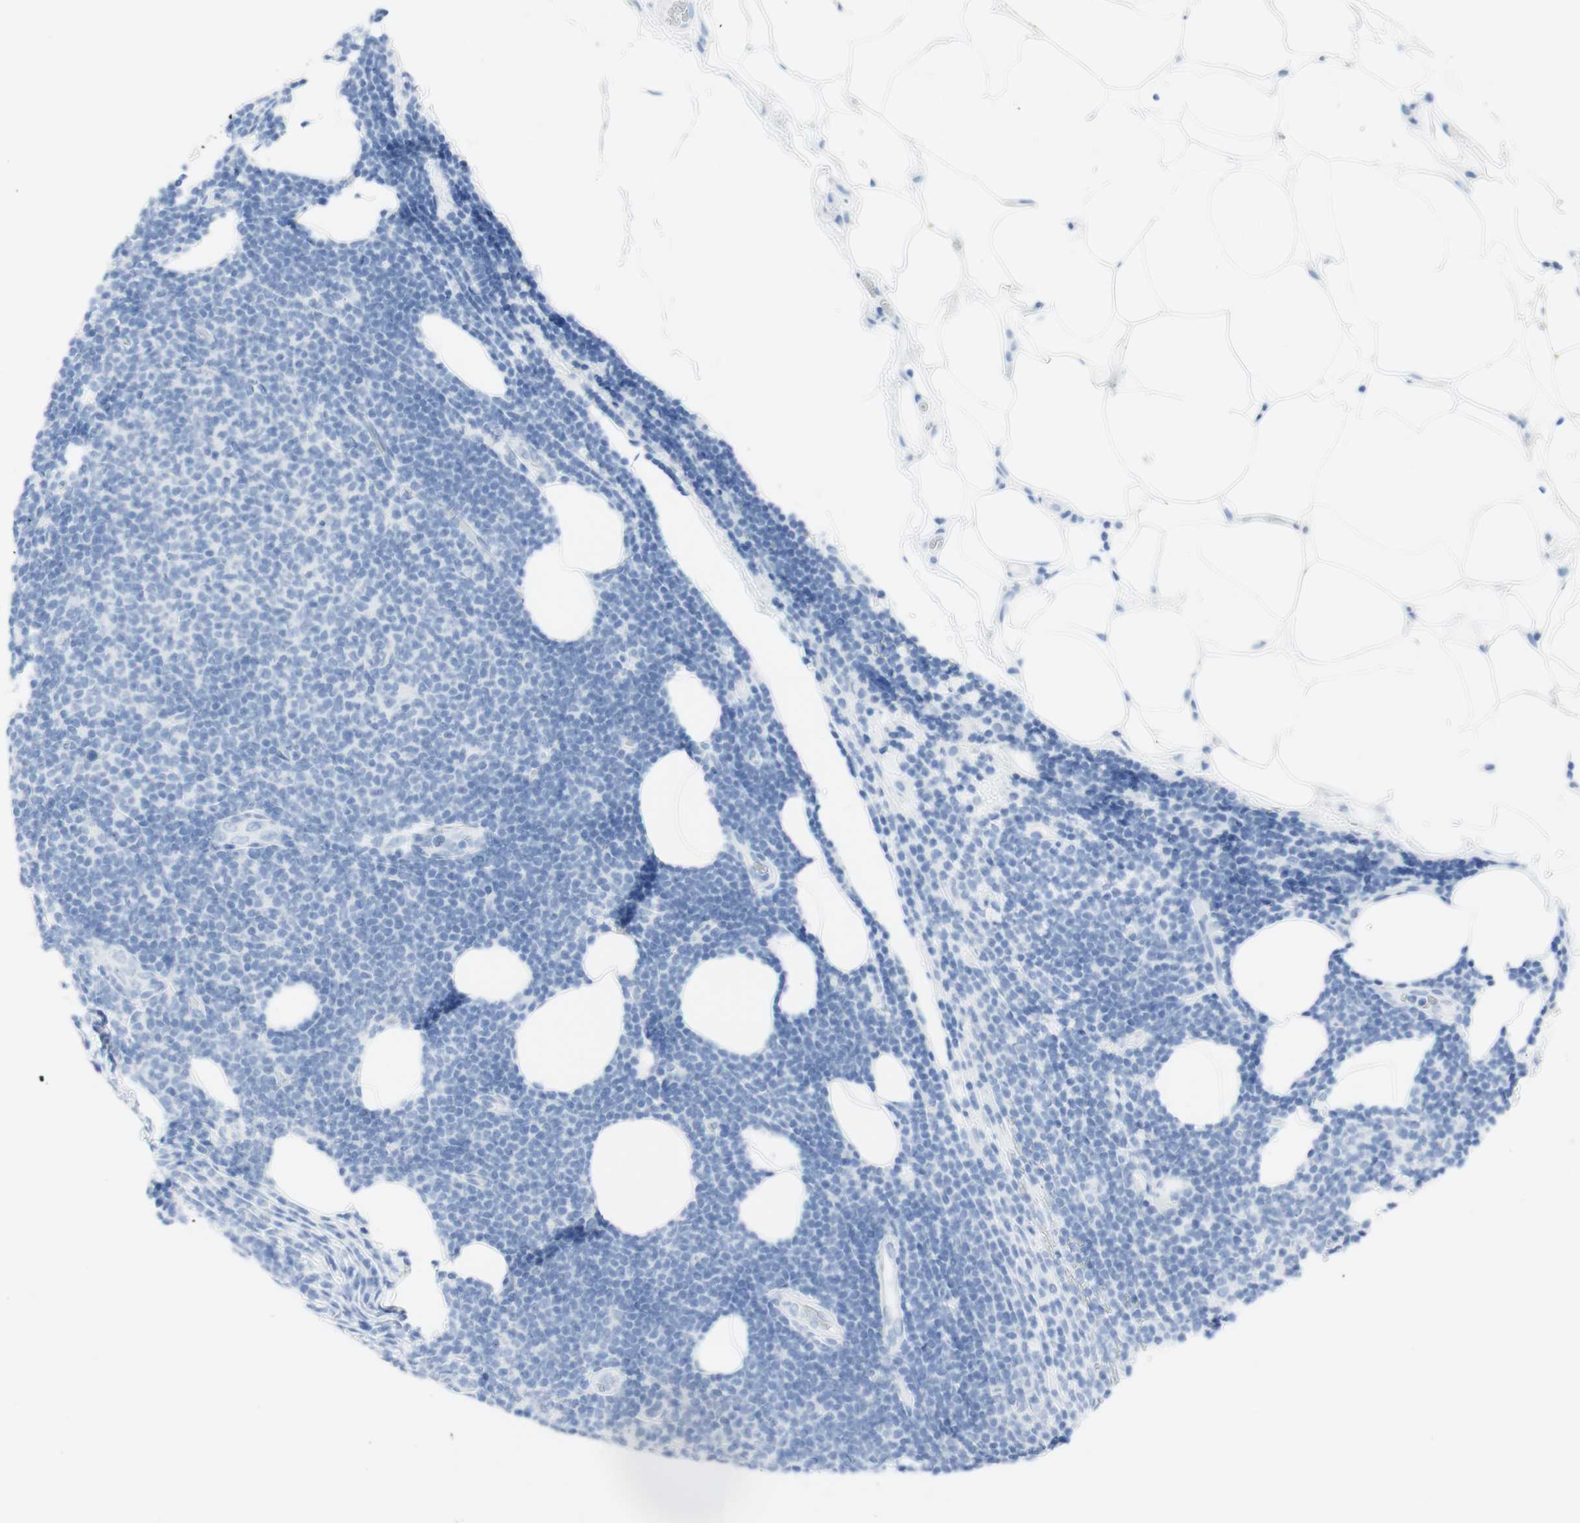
{"staining": {"intensity": "negative", "quantity": "none", "location": "none"}, "tissue": "lymphoma", "cell_type": "Tumor cells", "image_type": "cancer", "snomed": [{"axis": "morphology", "description": "Malignant lymphoma, non-Hodgkin's type, Low grade"}, {"axis": "topography", "description": "Lymph node"}], "caption": "Tumor cells show no significant expression in lymphoma. (DAB IHC, high magnification).", "gene": "TPO", "patient": {"sex": "male", "age": 66}}